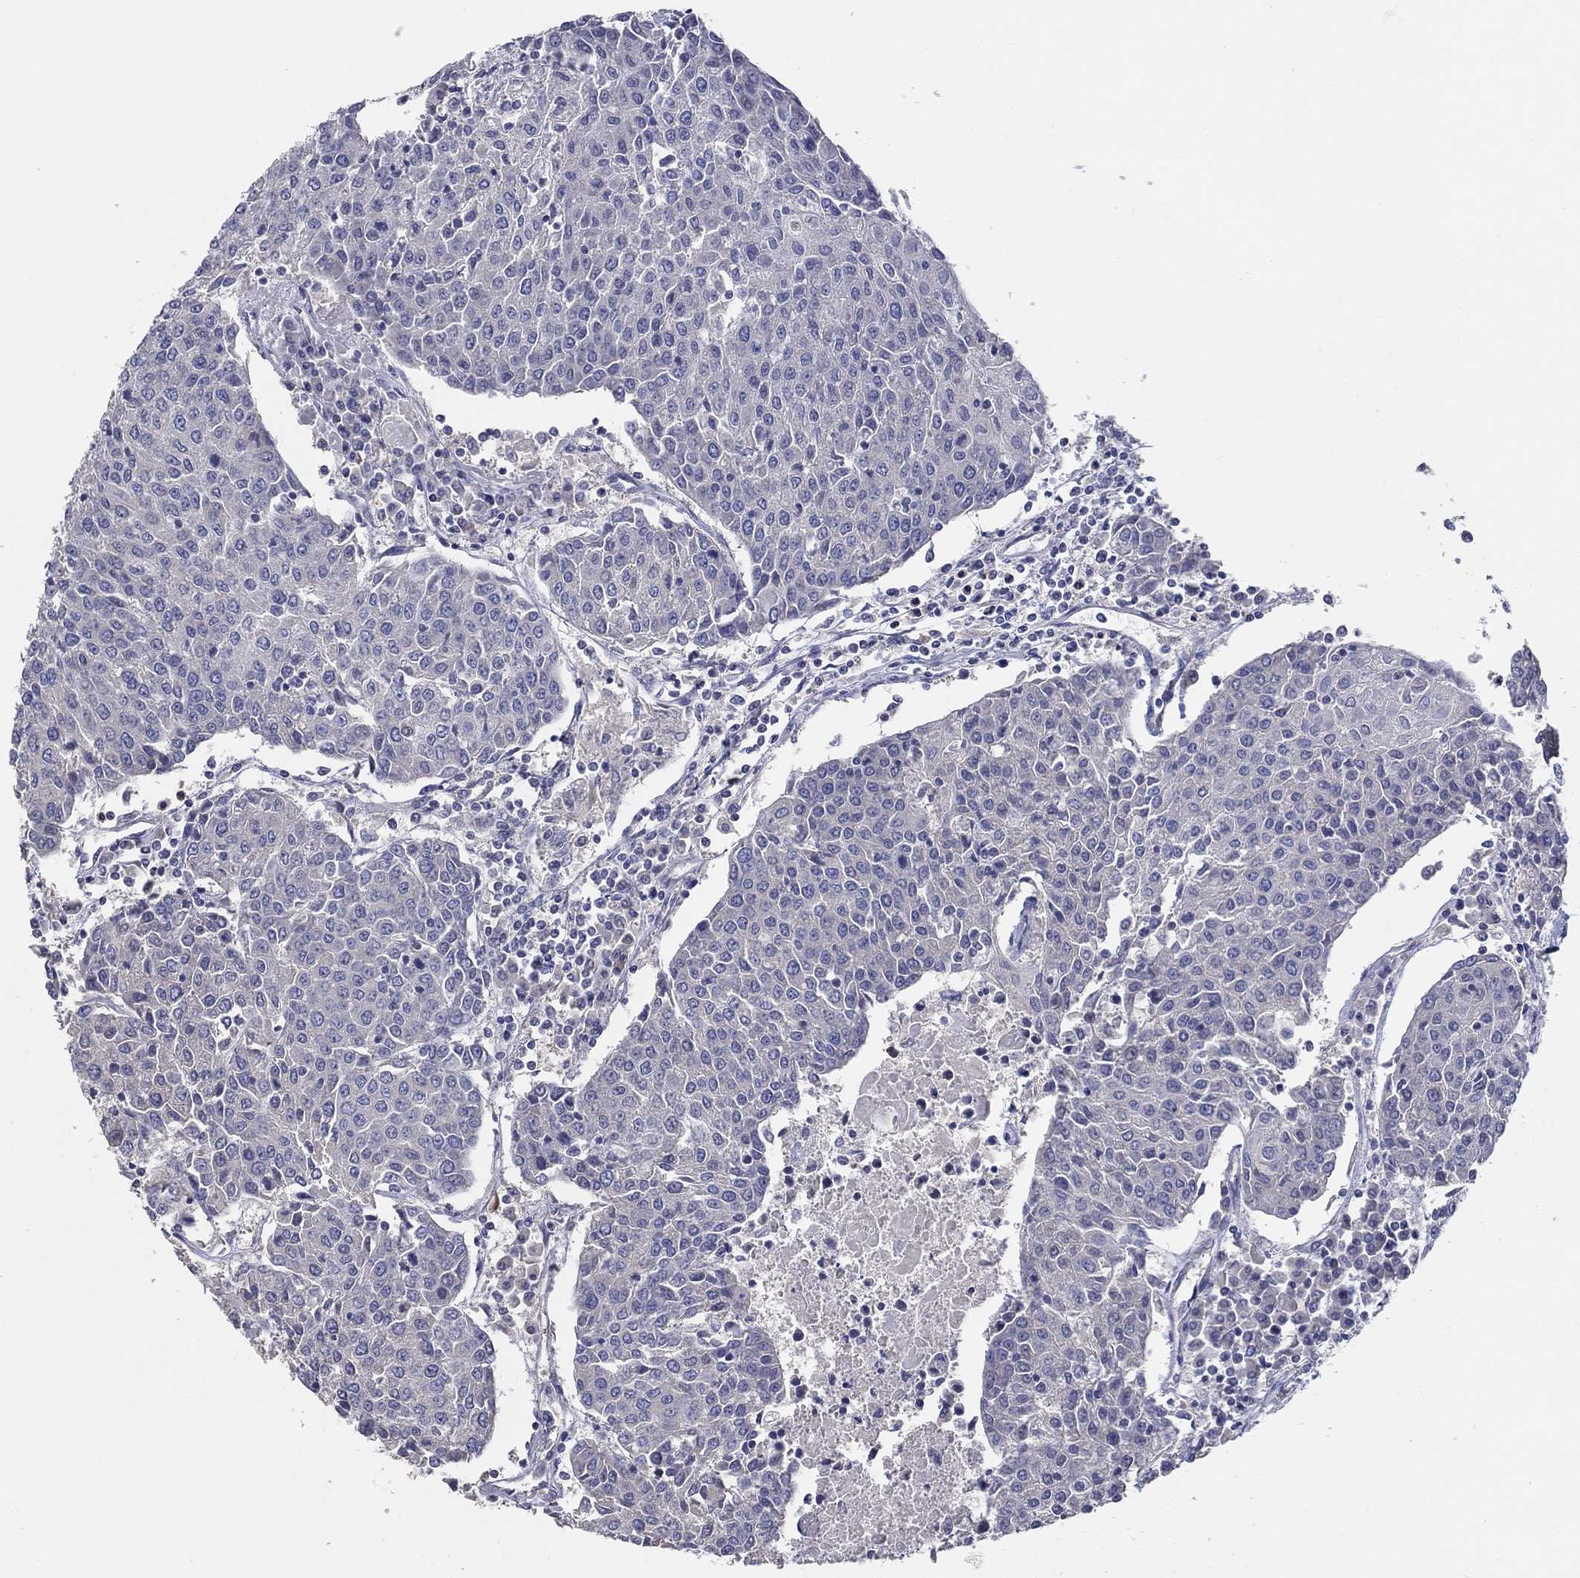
{"staining": {"intensity": "negative", "quantity": "none", "location": "none"}, "tissue": "urothelial cancer", "cell_type": "Tumor cells", "image_type": "cancer", "snomed": [{"axis": "morphology", "description": "Urothelial carcinoma, High grade"}, {"axis": "topography", "description": "Urinary bladder"}], "caption": "Urothelial cancer was stained to show a protein in brown. There is no significant positivity in tumor cells.", "gene": "DOCK3", "patient": {"sex": "female", "age": 85}}